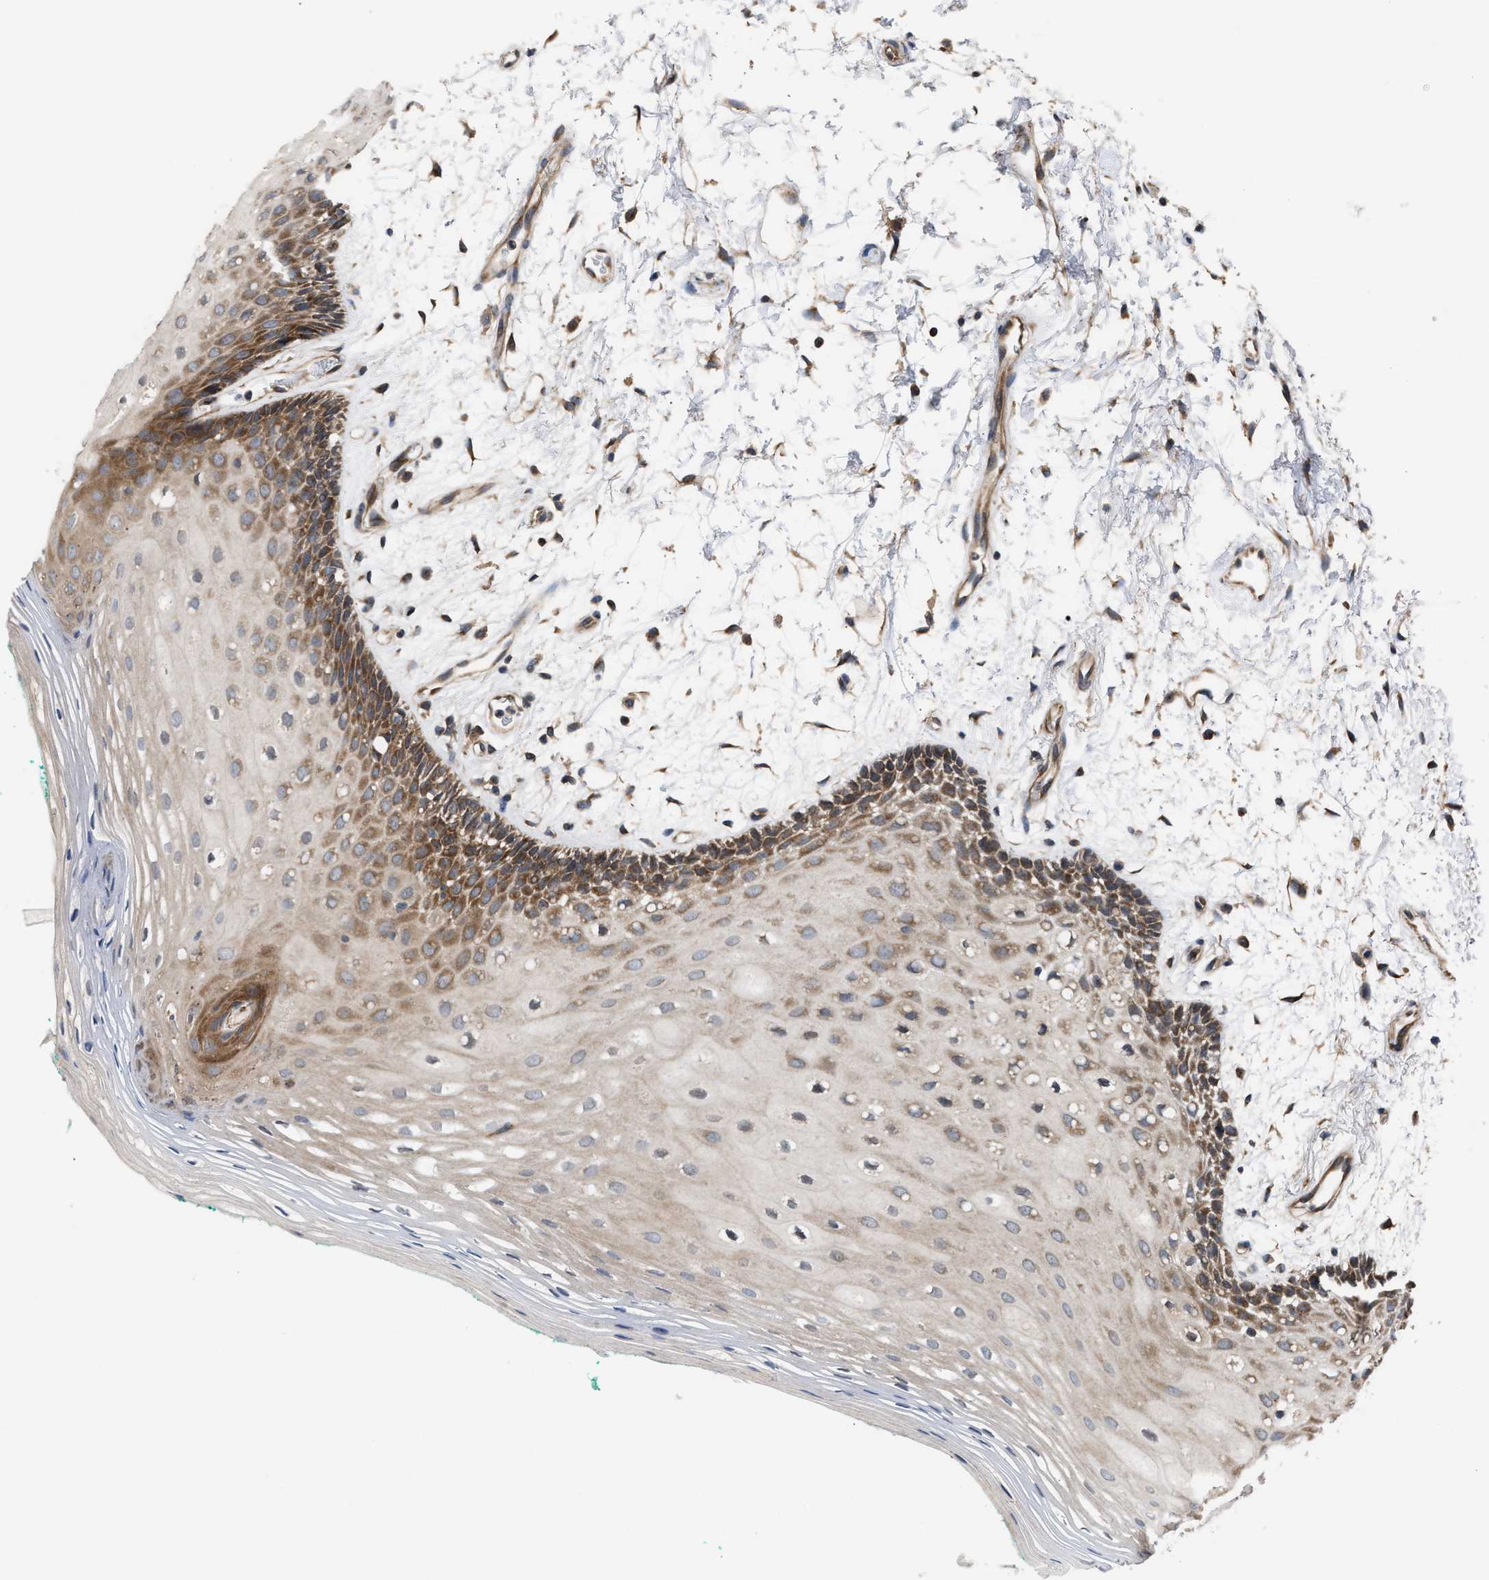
{"staining": {"intensity": "moderate", "quantity": ">75%", "location": "cytoplasmic/membranous"}, "tissue": "oral mucosa", "cell_type": "Squamous epithelial cells", "image_type": "normal", "snomed": [{"axis": "morphology", "description": "Normal tissue, NOS"}, {"axis": "topography", "description": "Skeletal muscle"}, {"axis": "topography", "description": "Oral tissue"}, {"axis": "topography", "description": "Peripheral nerve tissue"}], "caption": "Brown immunohistochemical staining in unremarkable oral mucosa exhibits moderate cytoplasmic/membranous expression in about >75% of squamous epithelial cells.", "gene": "LAPTM4B", "patient": {"sex": "female", "age": 84}}